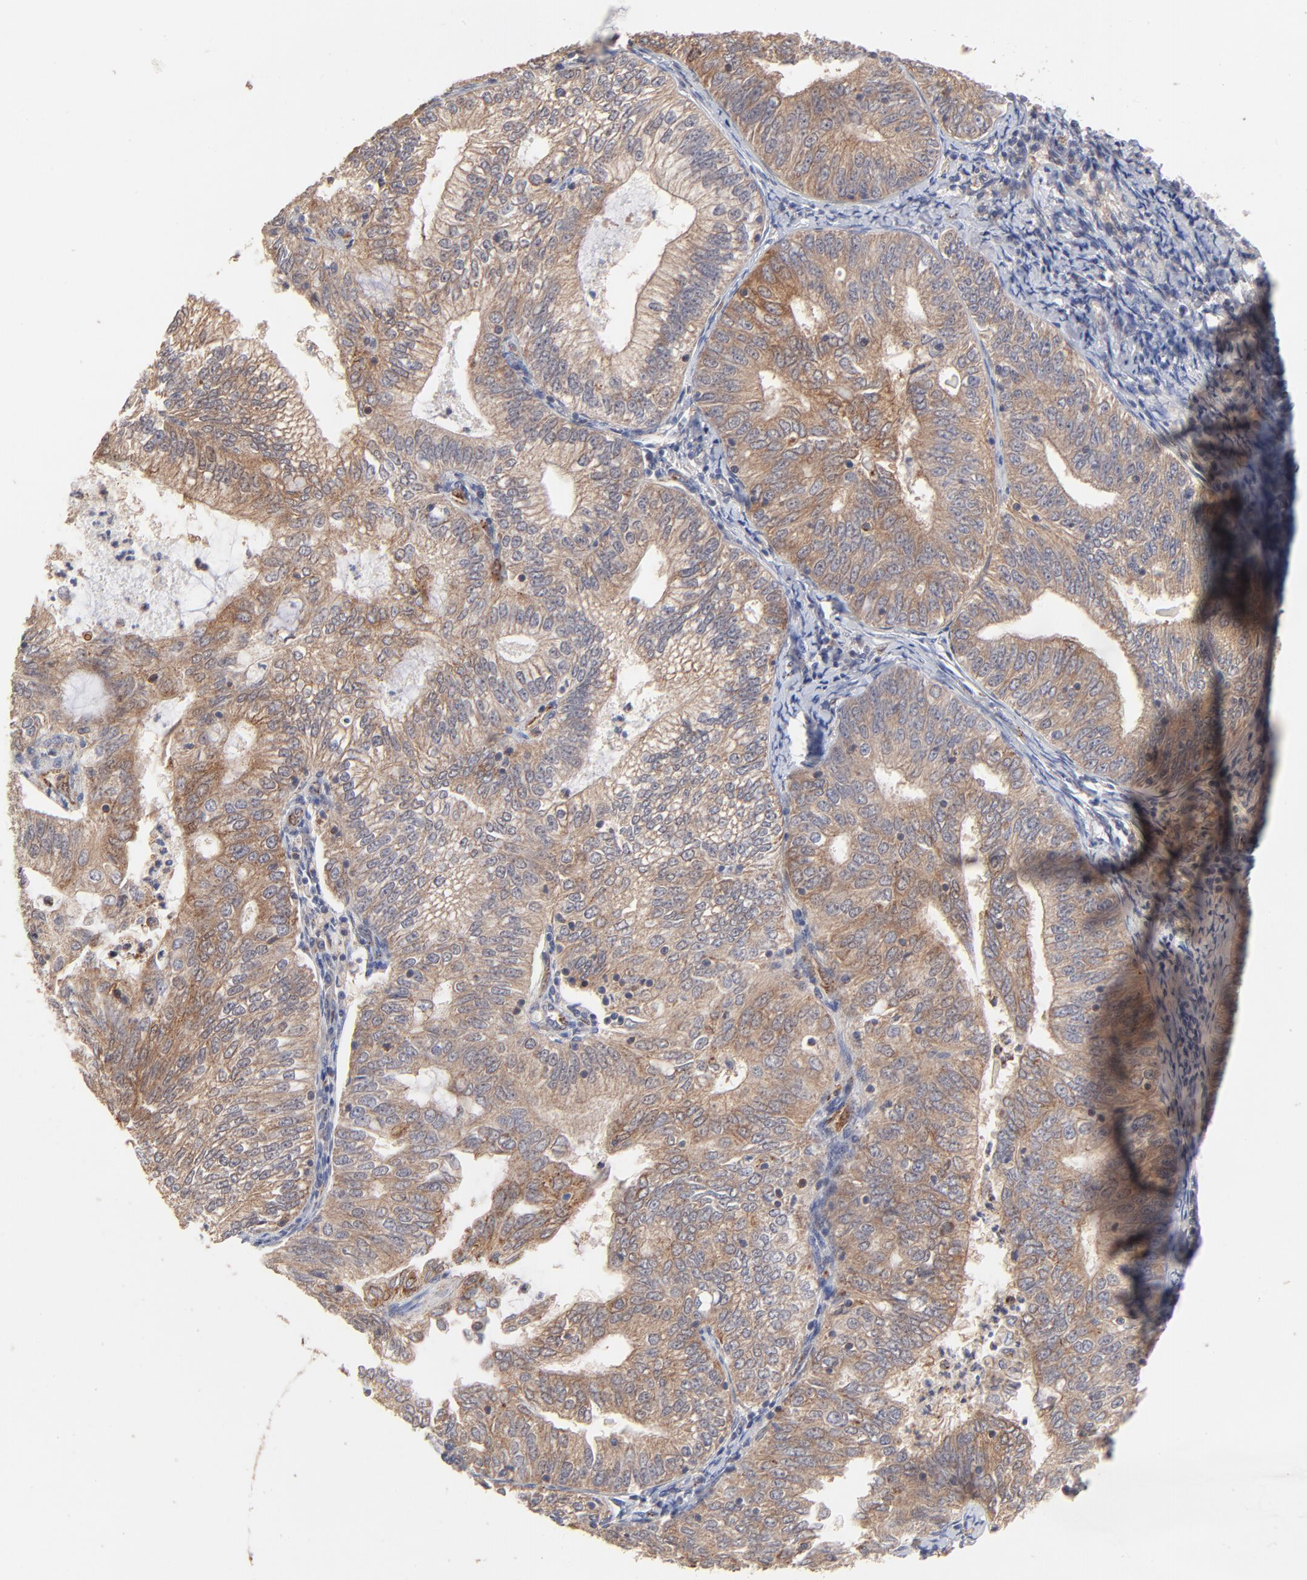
{"staining": {"intensity": "weak", "quantity": ">75%", "location": "cytoplasmic/membranous"}, "tissue": "endometrial cancer", "cell_type": "Tumor cells", "image_type": "cancer", "snomed": [{"axis": "morphology", "description": "Adenocarcinoma, NOS"}, {"axis": "topography", "description": "Endometrium"}], "caption": "The immunohistochemical stain shows weak cytoplasmic/membranous expression in tumor cells of endometrial cancer (adenocarcinoma) tissue.", "gene": "IVNS1ABP", "patient": {"sex": "female", "age": 69}}